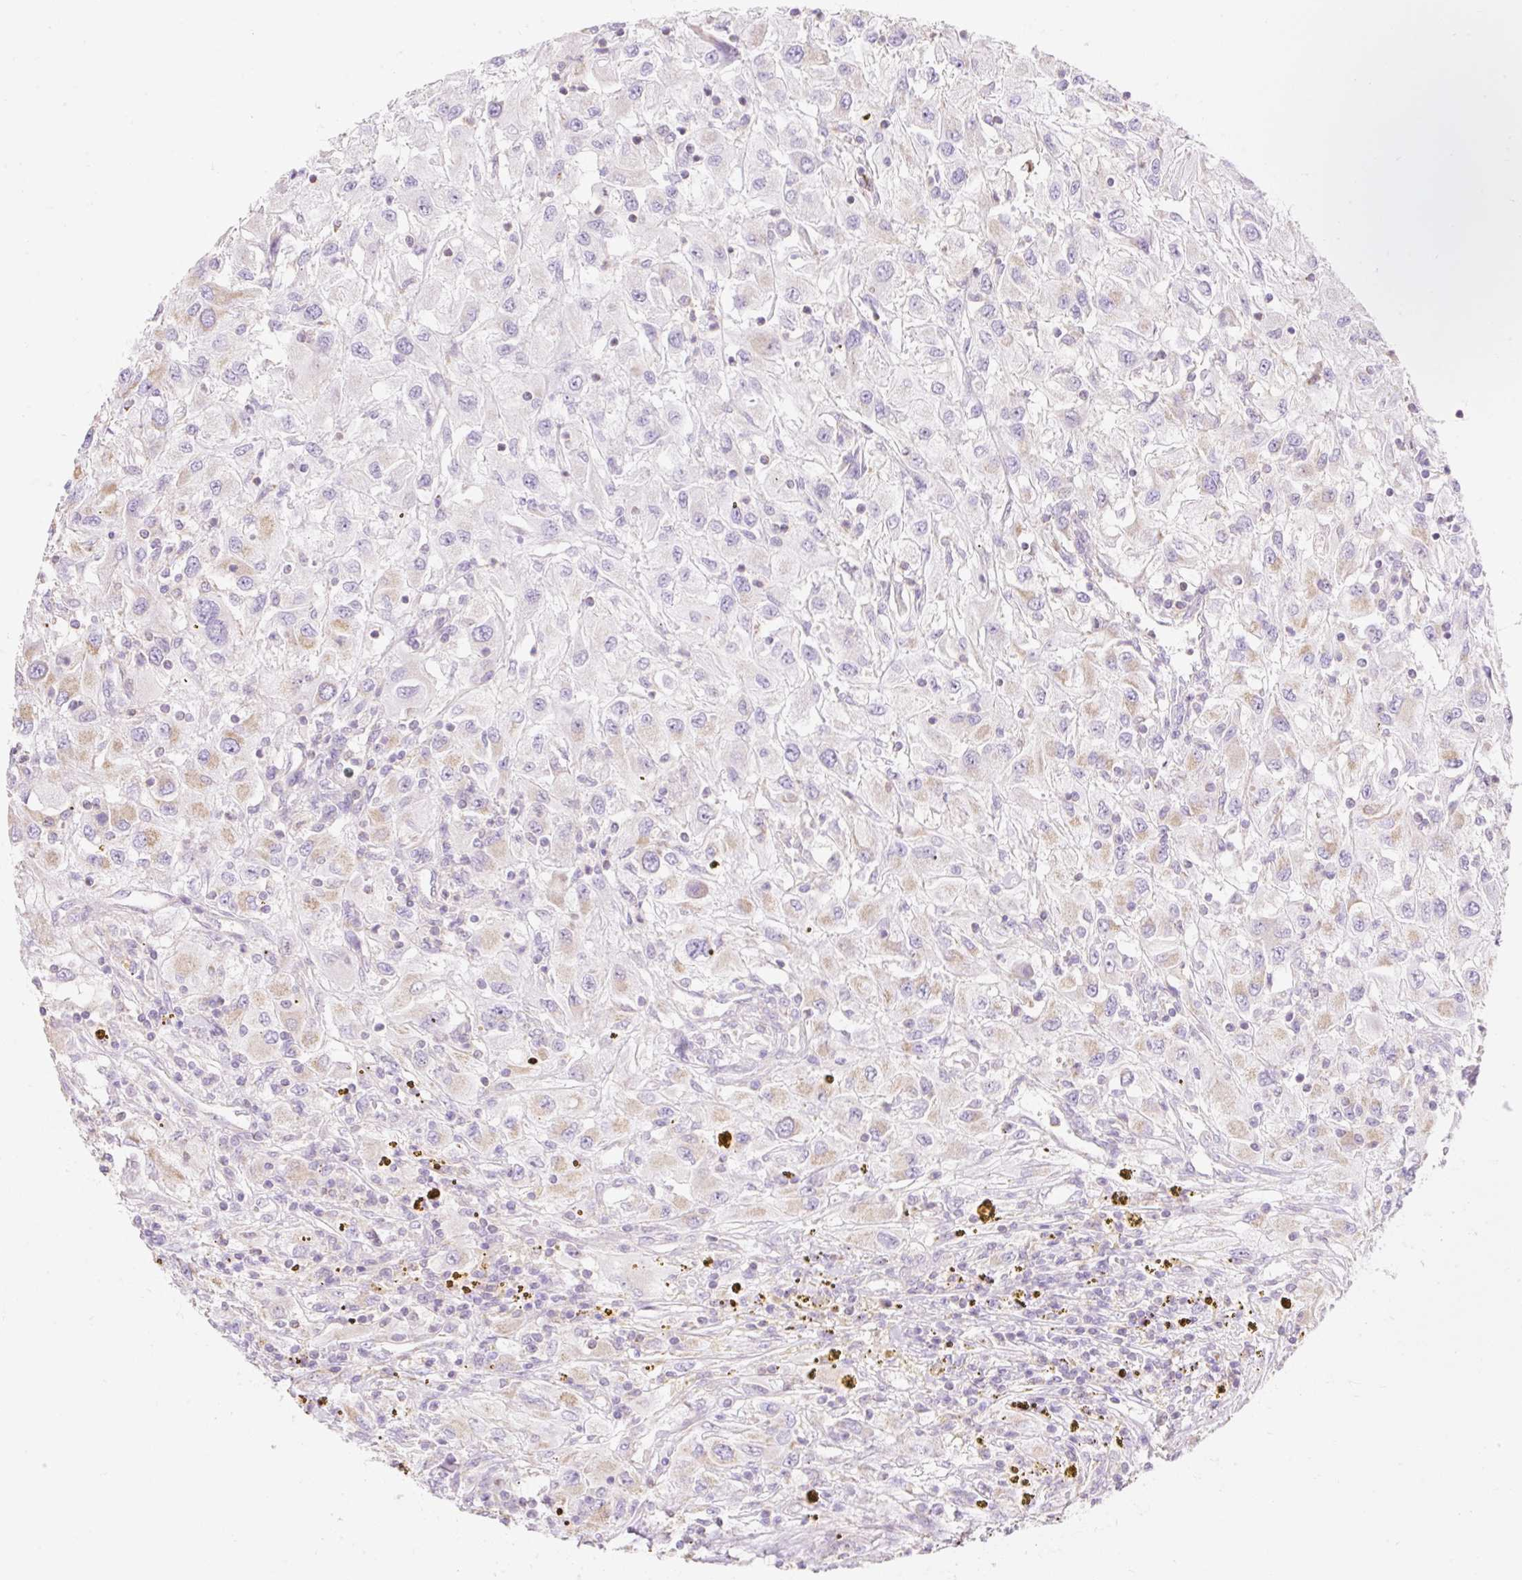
{"staining": {"intensity": "weak", "quantity": "25%-75%", "location": "cytoplasmic/membranous"}, "tissue": "renal cancer", "cell_type": "Tumor cells", "image_type": "cancer", "snomed": [{"axis": "morphology", "description": "Adenocarcinoma, NOS"}, {"axis": "topography", "description": "Kidney"}], "caption": "DAB (3,3'-diaminobenzidine) immunohistochemical staining of renal cancer (adenocarcinoma) demonstrates weak cytoplasmic/membranous protein expression in approximately 25%-75% of tumor cells.", "gene": "DHX35", "patient": {"sex": "female", "age": 67}}